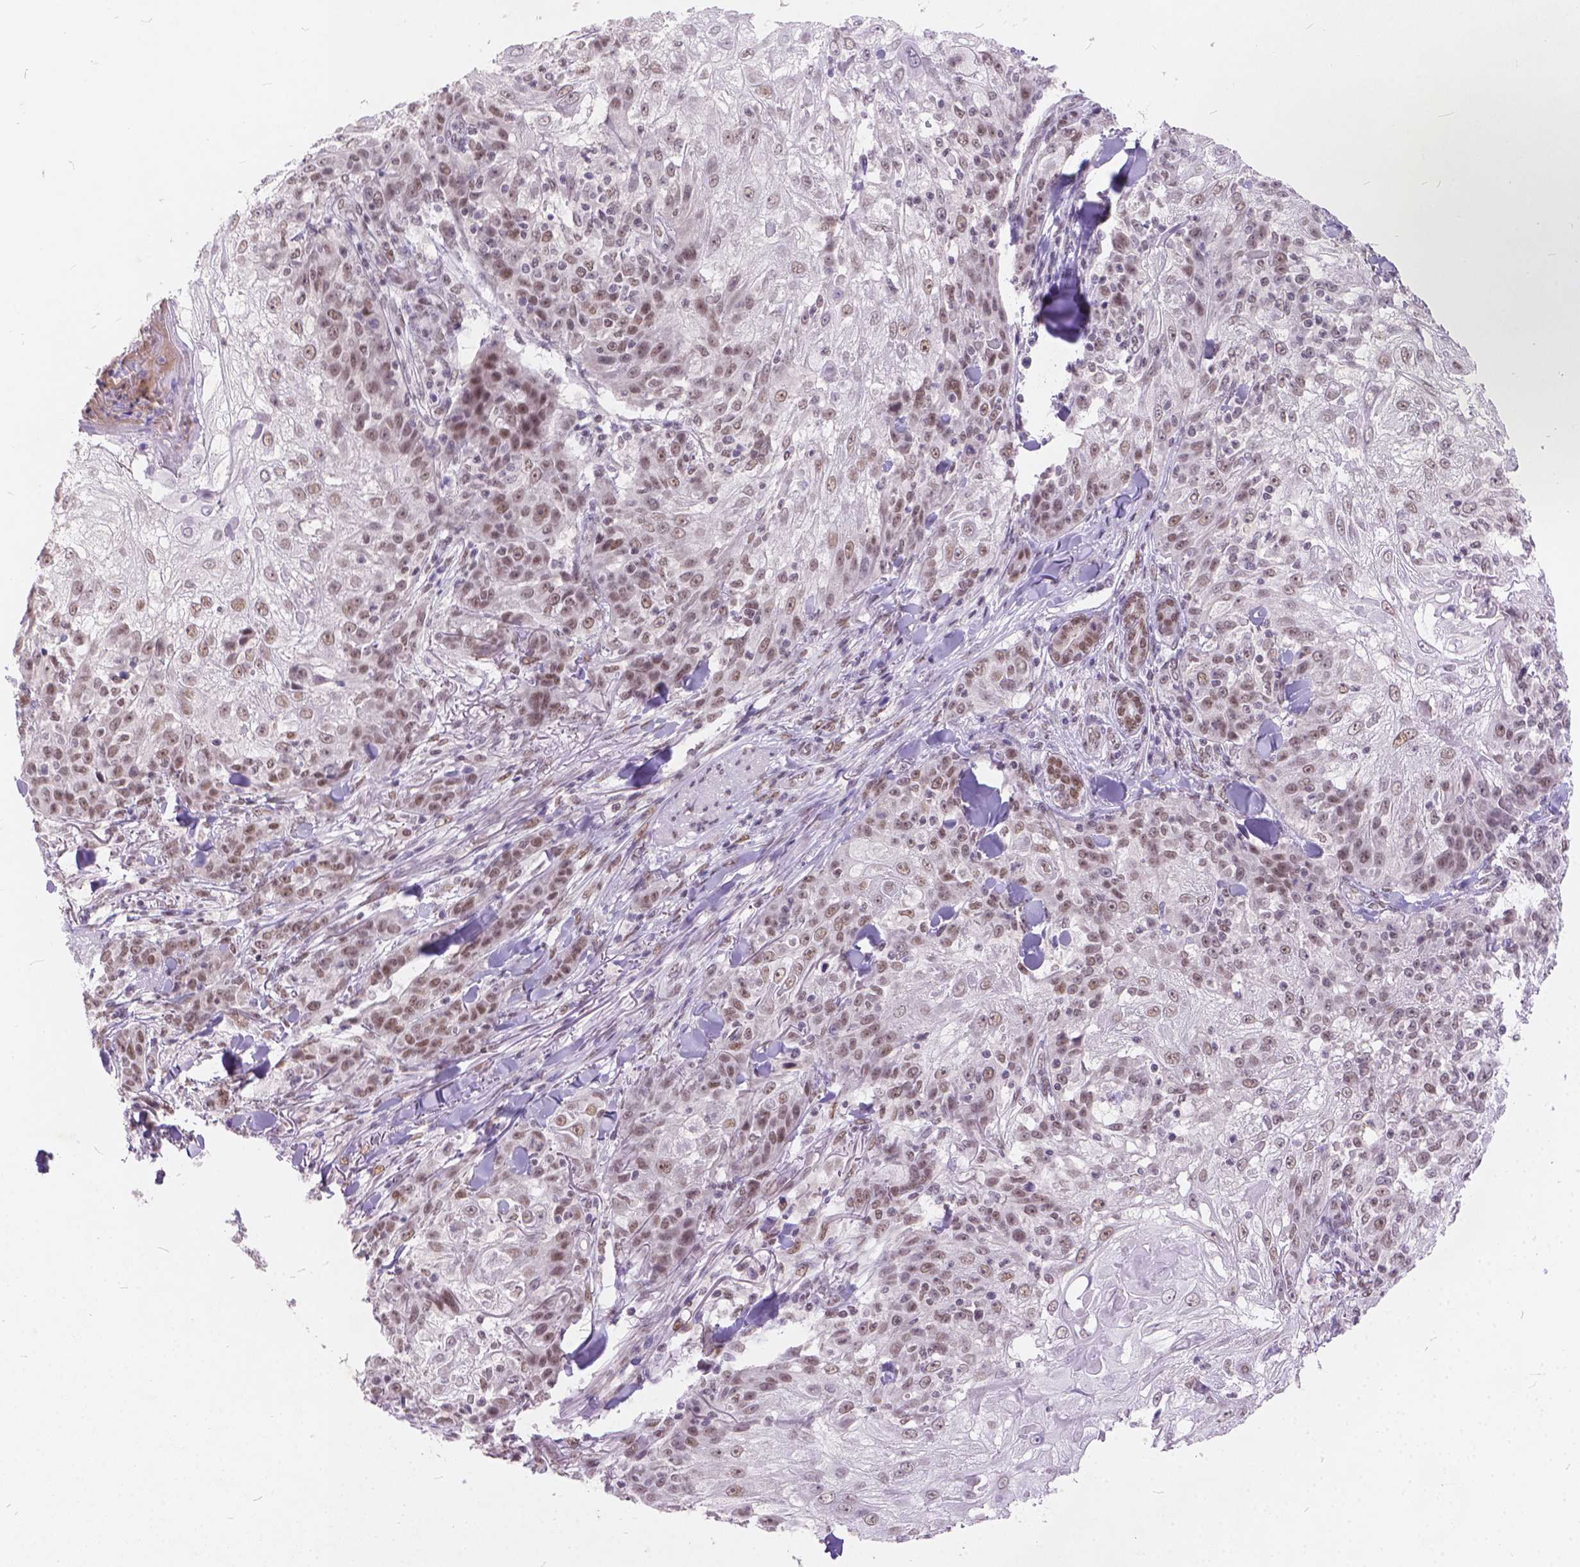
{"staining": {"intensity": "weak", "quantity": ">75%", "location": "nuclear"}, "tissue": "skin cancer", "cell_type": "Tumor cells", "image_type": "cancer", "snomed": [{"axis": "morphology", "description": "Normal tissue, NOS"}, {"axis": "morphology", "description": "Squamous cell carcinoma, NOS"}, {"axis": "topography", "description": "Skin"}], "caption": "DAB (3,3'-diaminobenzidine) immunohistochemical staining of human skin cancer (squamous cell carcinoma) reveals weak nuclear protein staining in about >75% of tumor cells.", "gene": "FAM53A", "patient": {"sex": "female", "age": 83}}